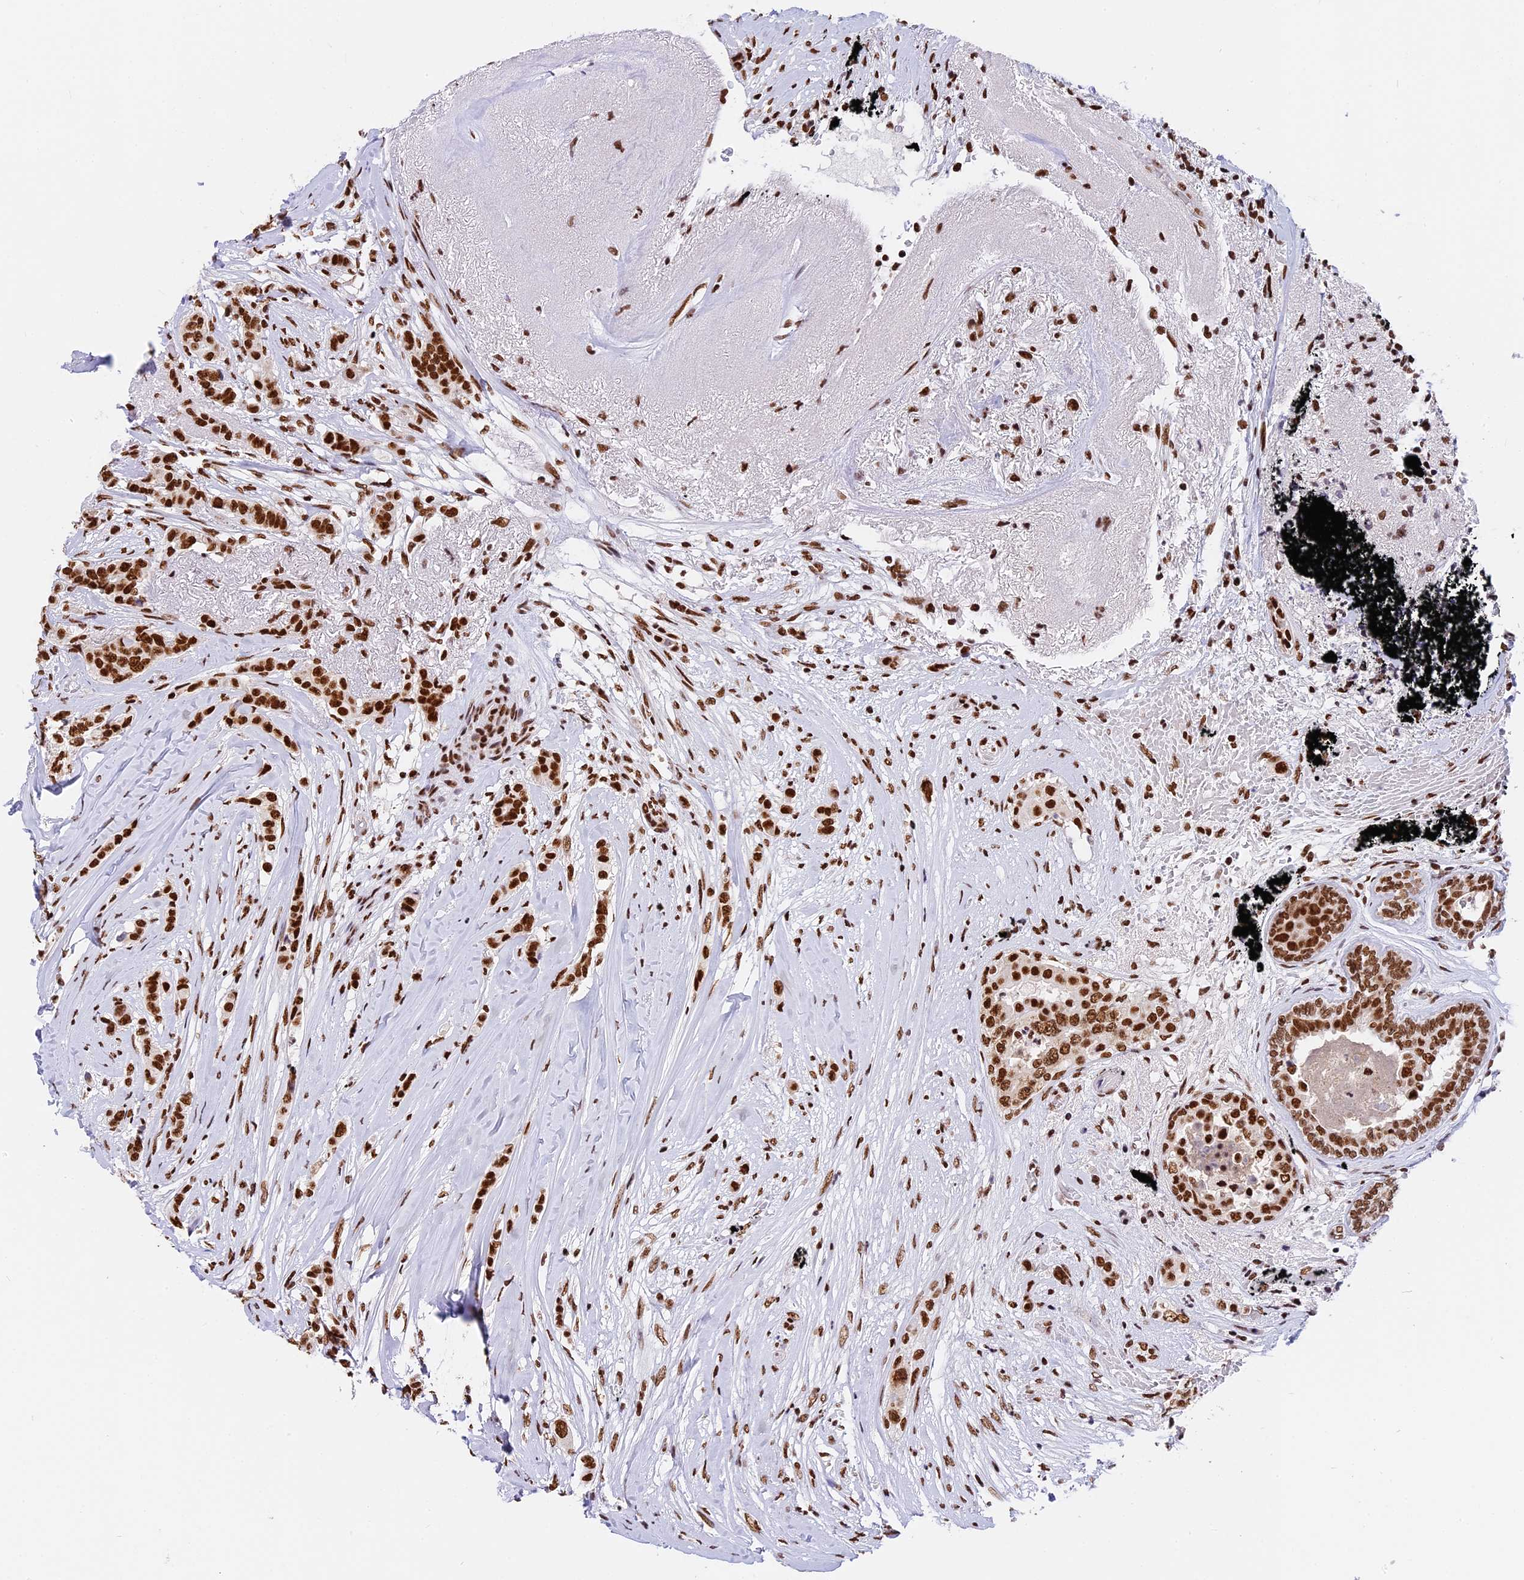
{"staining": {"intensity": "strong", "quantity": ">75%", "location": "nuclear"}, "tissue": "breast cancer", "cell_type": "Tumor cells", "image_type": "cancer", "snomed": [{"axis": "morphology", "description": "Lobular carcinoma"}, {"axis": "topography", "description": "Breast"}], "caption": "DAB (3,3'-diaminobenzidine) immunohistochemical staining of human breast cancer (lobular carcinoma) shows strong nuclear protein expression in approximately >75% of tumor cells.", "gene": "SBNO1", "patient": {"sex": "female", "age": 51}}